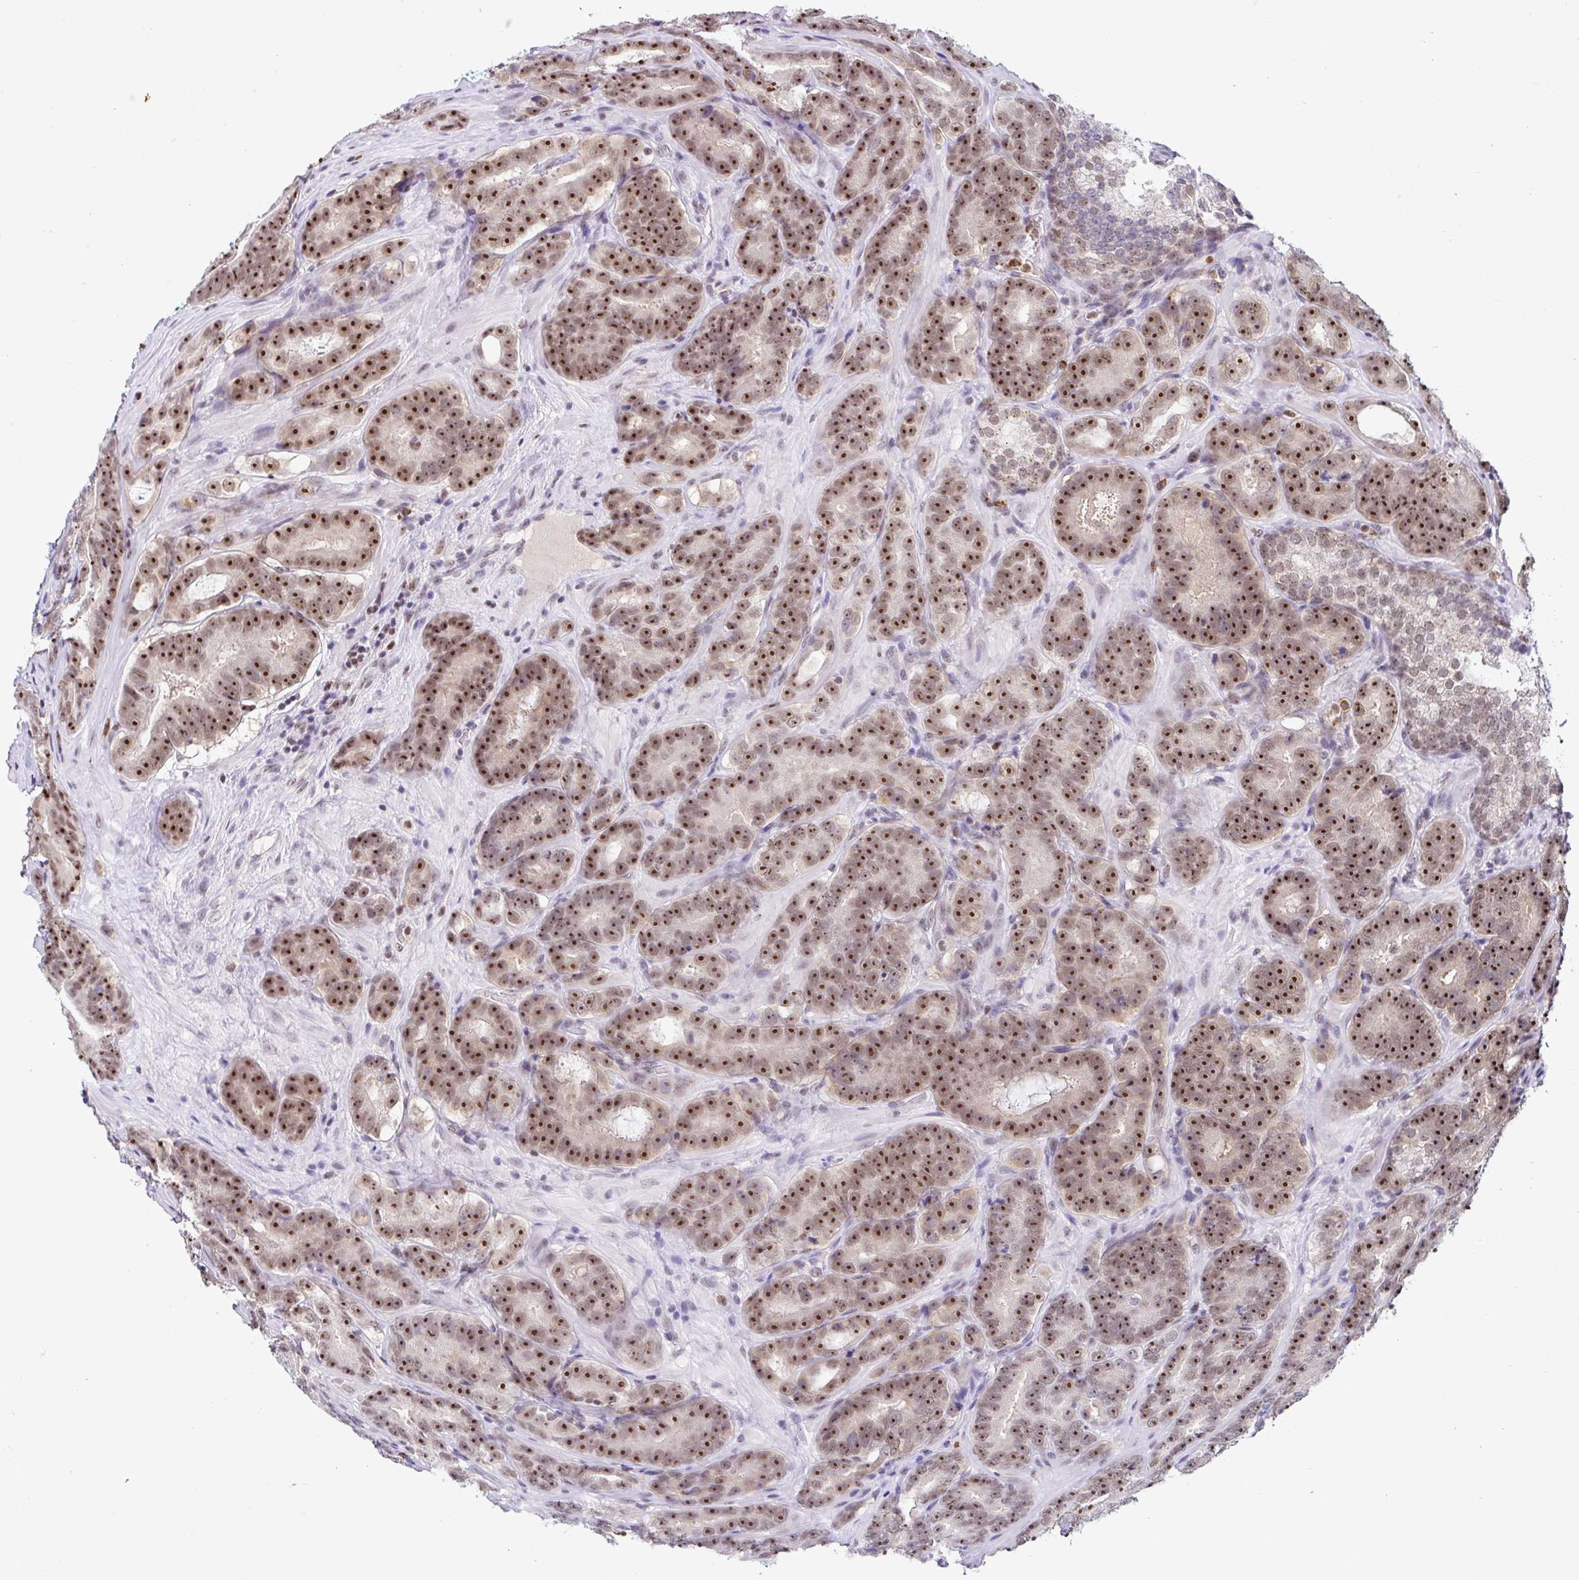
{"staining": {"intensity": "strong", "quantity": ">75%", "location": "nuclear"}, "tissue": "prostate cancer", "cell_type": "Tumor cells", "image_type": "cancer", "snomed": [{"axis": "morphology", "description": "Adenocarcinoma, Low grade"}, {"axis": "topography", "description": "Prostate"}], "caption": "IHC of prostate low-grade adenocarcinoma shows high levels of strong nuclear staining in approximately >75% of tumor cells.", "gene": "PTPN2", "patient": {"sex": "male", "age": 62}}